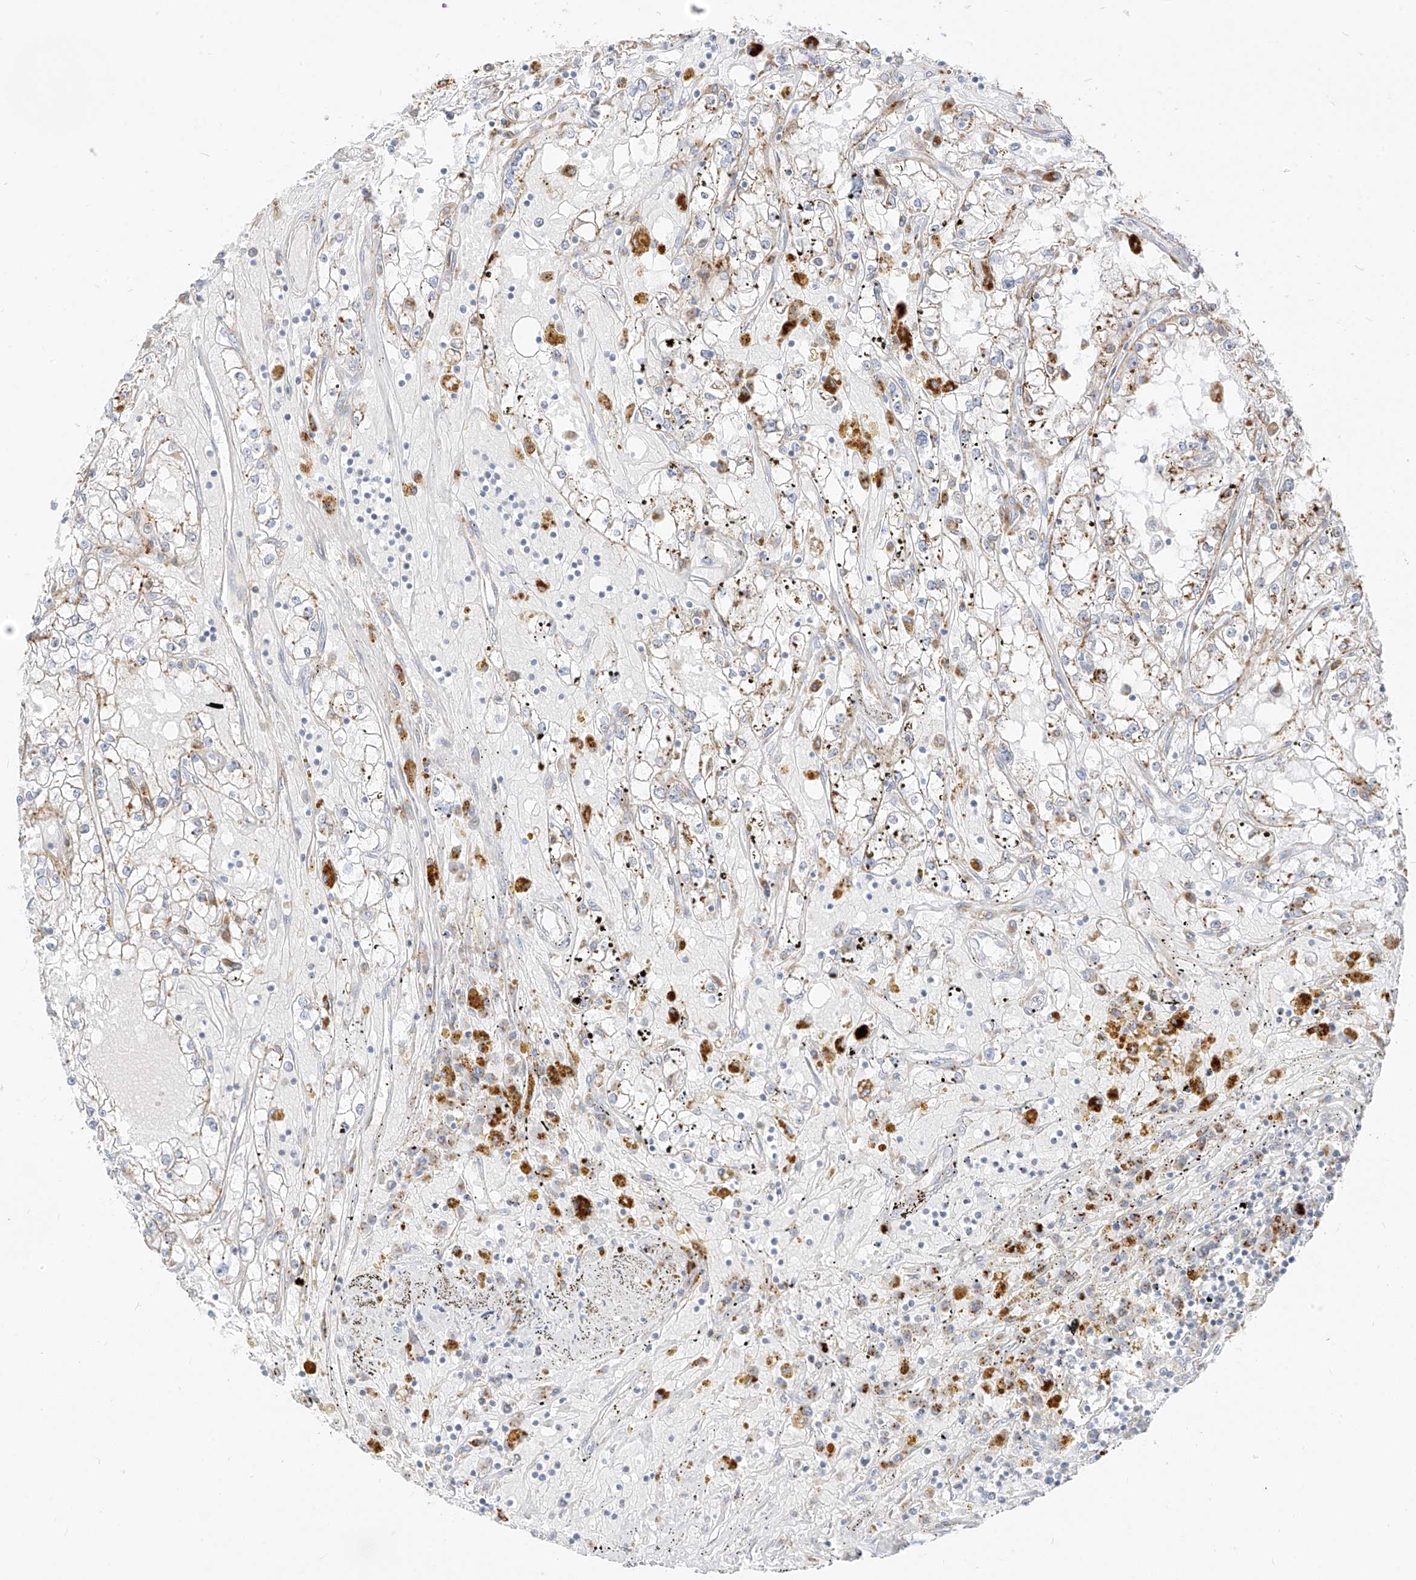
{"staining": {"intensity": "weak", "quantity": ">75%", "location": "cytoplasmic/membranous"}, "tissue": "renal cancer", "cell_type": "Tumor cells", "image_type": "cancer", "snomed": [{"axis": "morphology", "description": "Adenocarcinoma, NOS"}, {"axis": "topography", "description": "Kidney"}], "caption": "High-power microscopy captured an immunohistochemistry (IHC) histopathology image of renal cancer (adenocarcinoma), revealing weak cytoplasmic/membranous expression in approximately >75% of tumor cells. (brown staining indicates protein expression, while blue staining denotes nuclei).", "gene": "SLC35F6", "patient": {"sex": "male", "age": 56}}